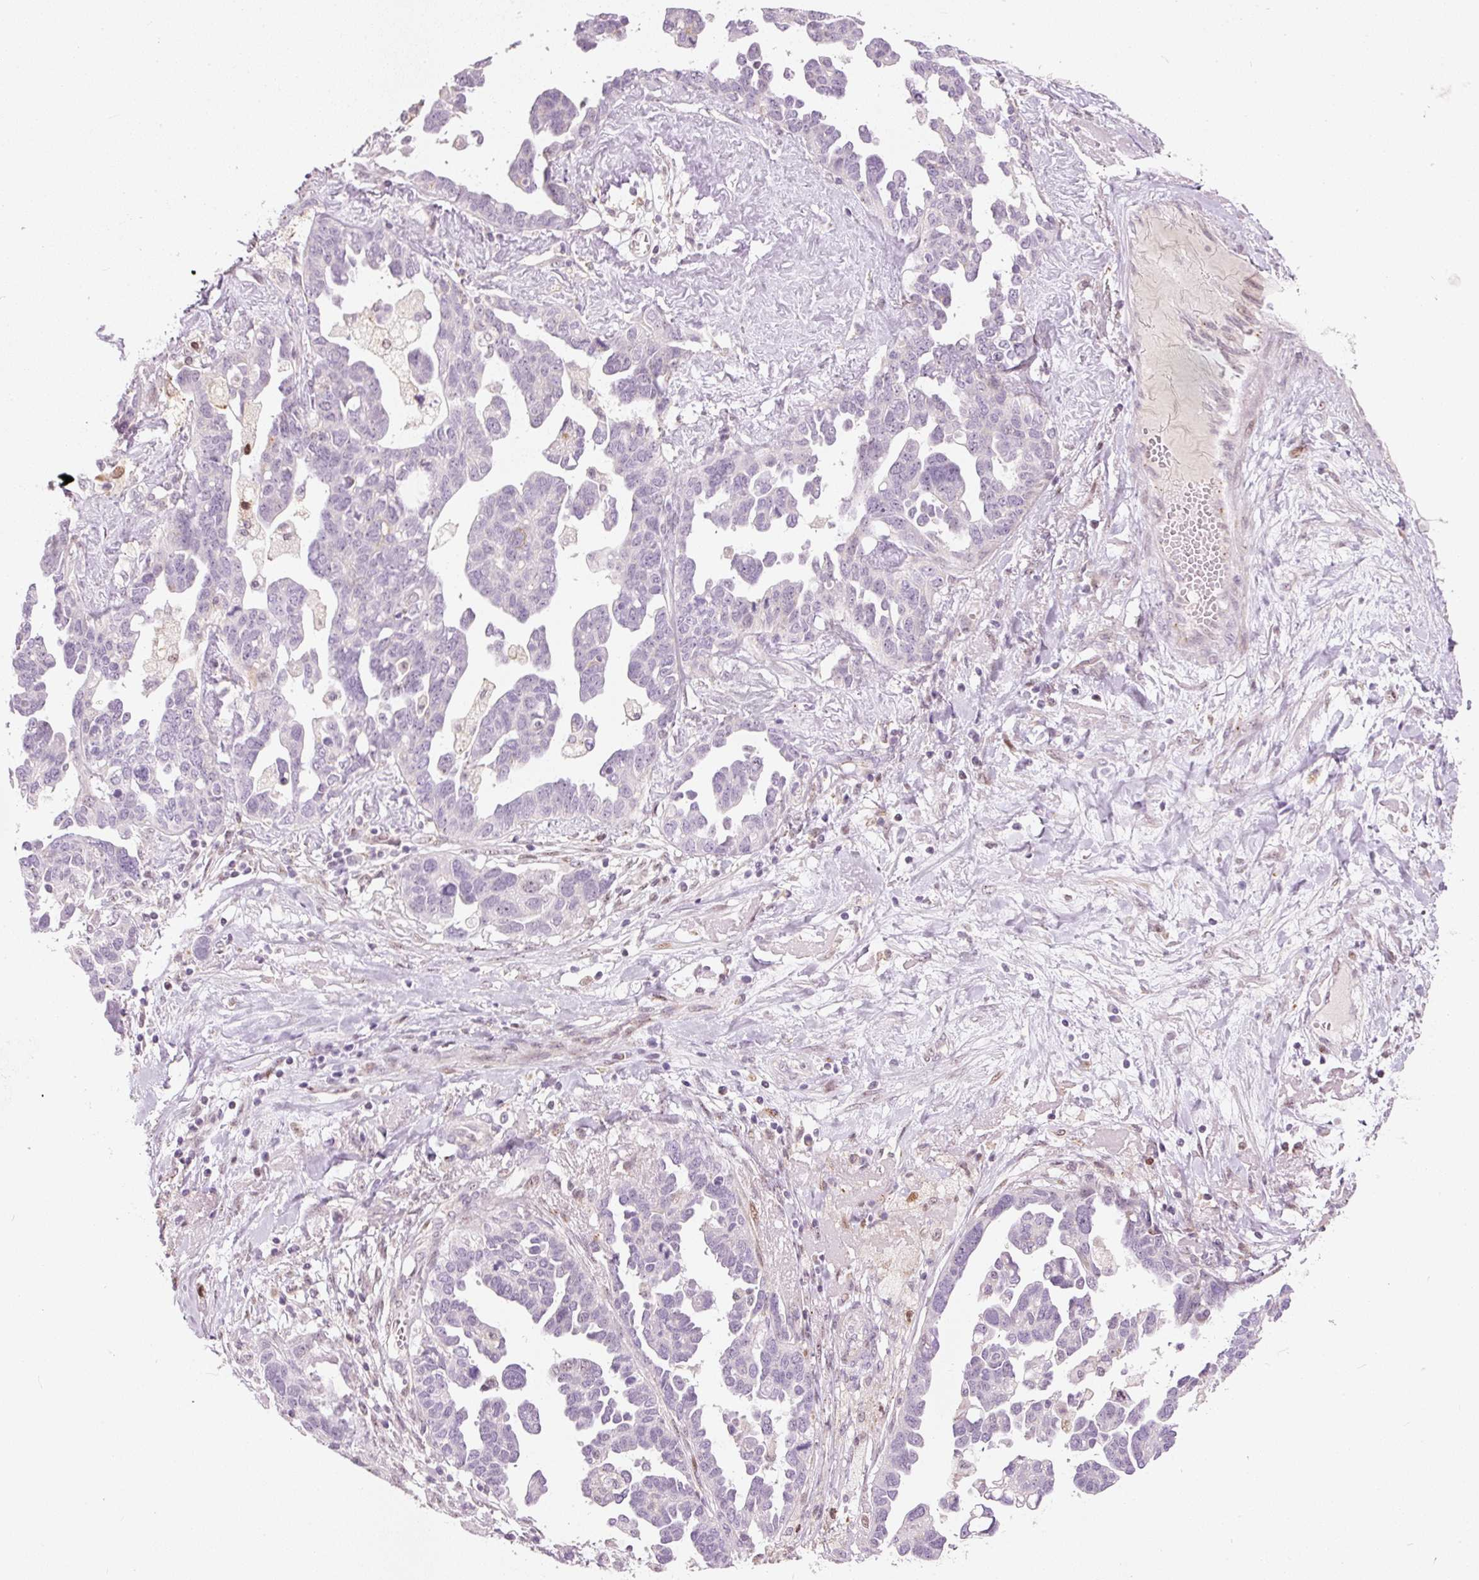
{"staining": {"intensity": "negative", "quantity": "none", "location": "none"}, "tissue": "ovarian cancer", "cell_type": "Tumor cells", "image_type": "cancer", "snomed": [{"axis": "morphology", "description": "Cystadenocarcinoma, serous, NOS"}, {"axis": "topography", "description": "Ovary"}], "caption": "IHC of ovarian cancer exhibits no staining in tumor cells. (DAB (3,3'-diaminobenzidine) IHC with hematoxylin counter stain).", "gene": "RNF39", "patient": {"sex": "female", "age": 54}}